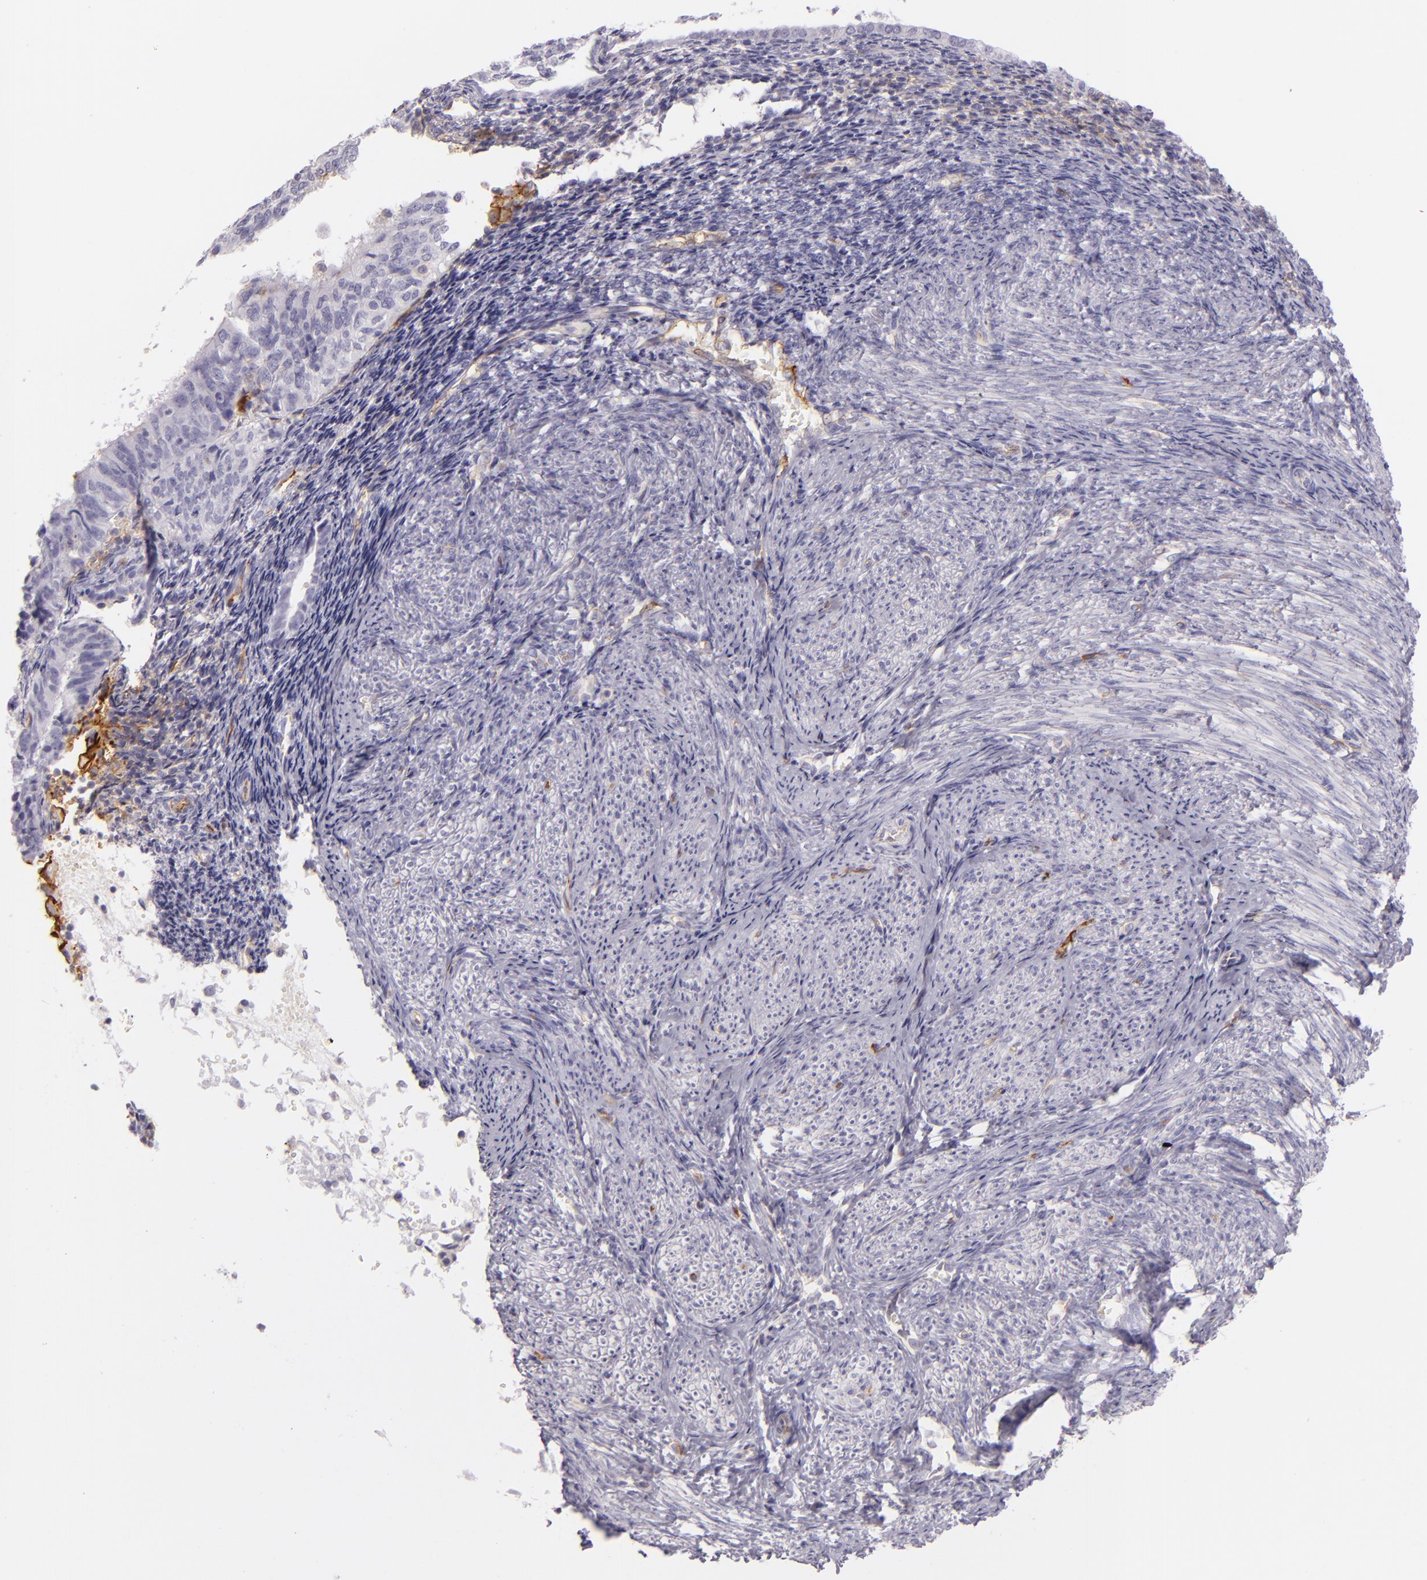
{"staining": {"intensity": "negative", "quantity": "none", "location": "none"}, "tissue": "endometrial cancer", "cell_type": "Tumor cells", "image_type": "cancer", "snomed": [{"axis": "morphology", "description": "Adenocarcinoma, NOS"}, {"axis": "topography", "description": "Endometrium"}], "caption": "Immunohistochemistry photomicrograph of human endometrial adenocarcinoma stained for a protein (brown), which exhibits no positivity in tumor cells.", "gene": "ICAM1", "patient": {"sex": "female", "age": 55}}